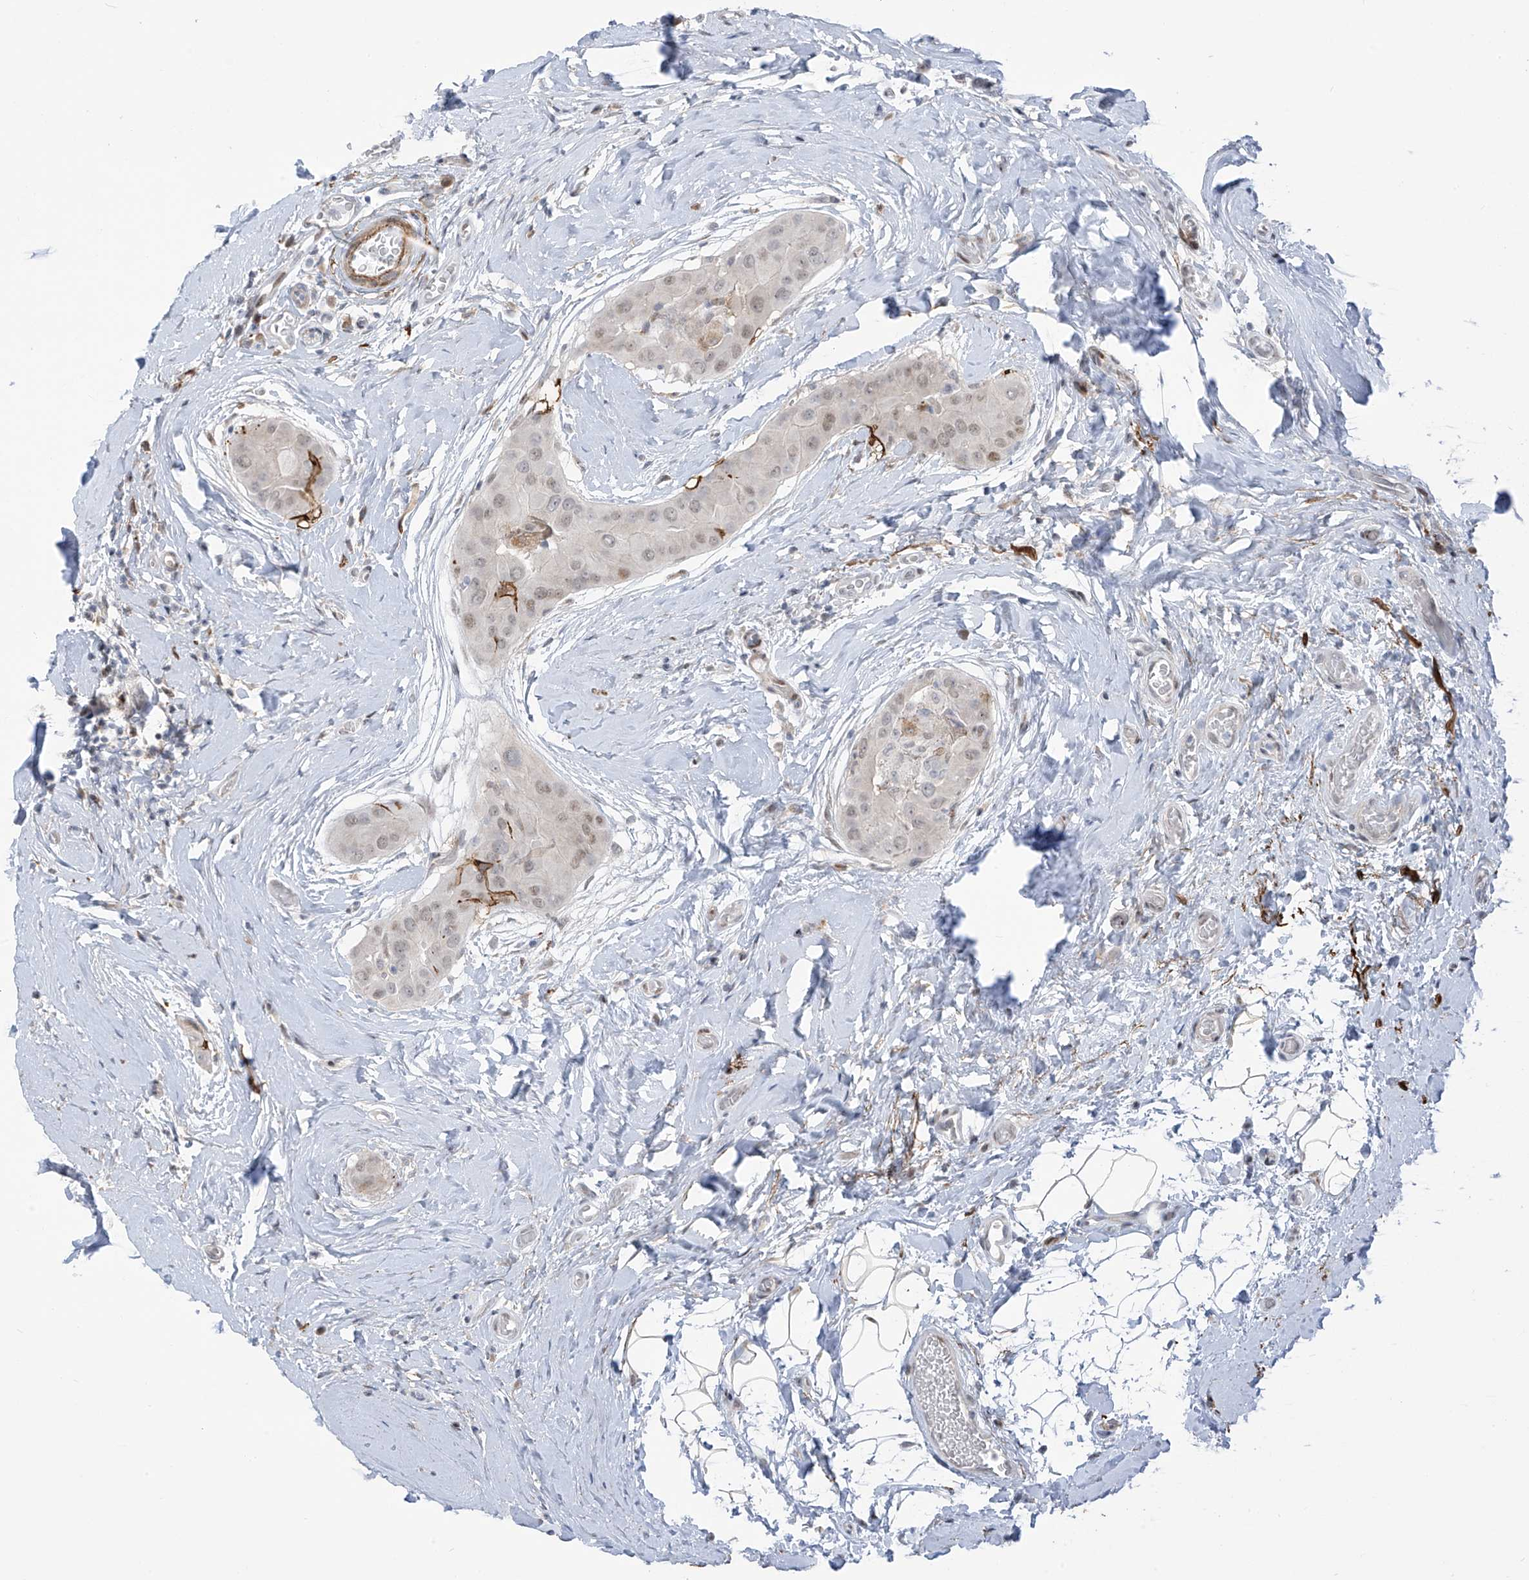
{"staining": {"intensity": "weak", "quantity": ">75%", "location": "nuclear"}, "tissue": "thyroid cancer", "cell_type": "Tumor cells", "image_type": "cancer", "snomed": [{"axis": "morphology", "description": "Papillary adenocarcinoma, NOS"}, {"axis": "topography", "description": "Thyroid gland"}], "caption": "Thyroid papillary adenocarcinoma tissue shows weak nuclear staining in about >75% of tumor cells The staining was performed using DAB (3,3'-diaminobenzidine) to visualize the protein expression in brown, while the nuclei were stained in blue with hematoxylin (Magnification: 20x).", "gene": "LIN9", "patient": {"sex": "male", "age": 33}}